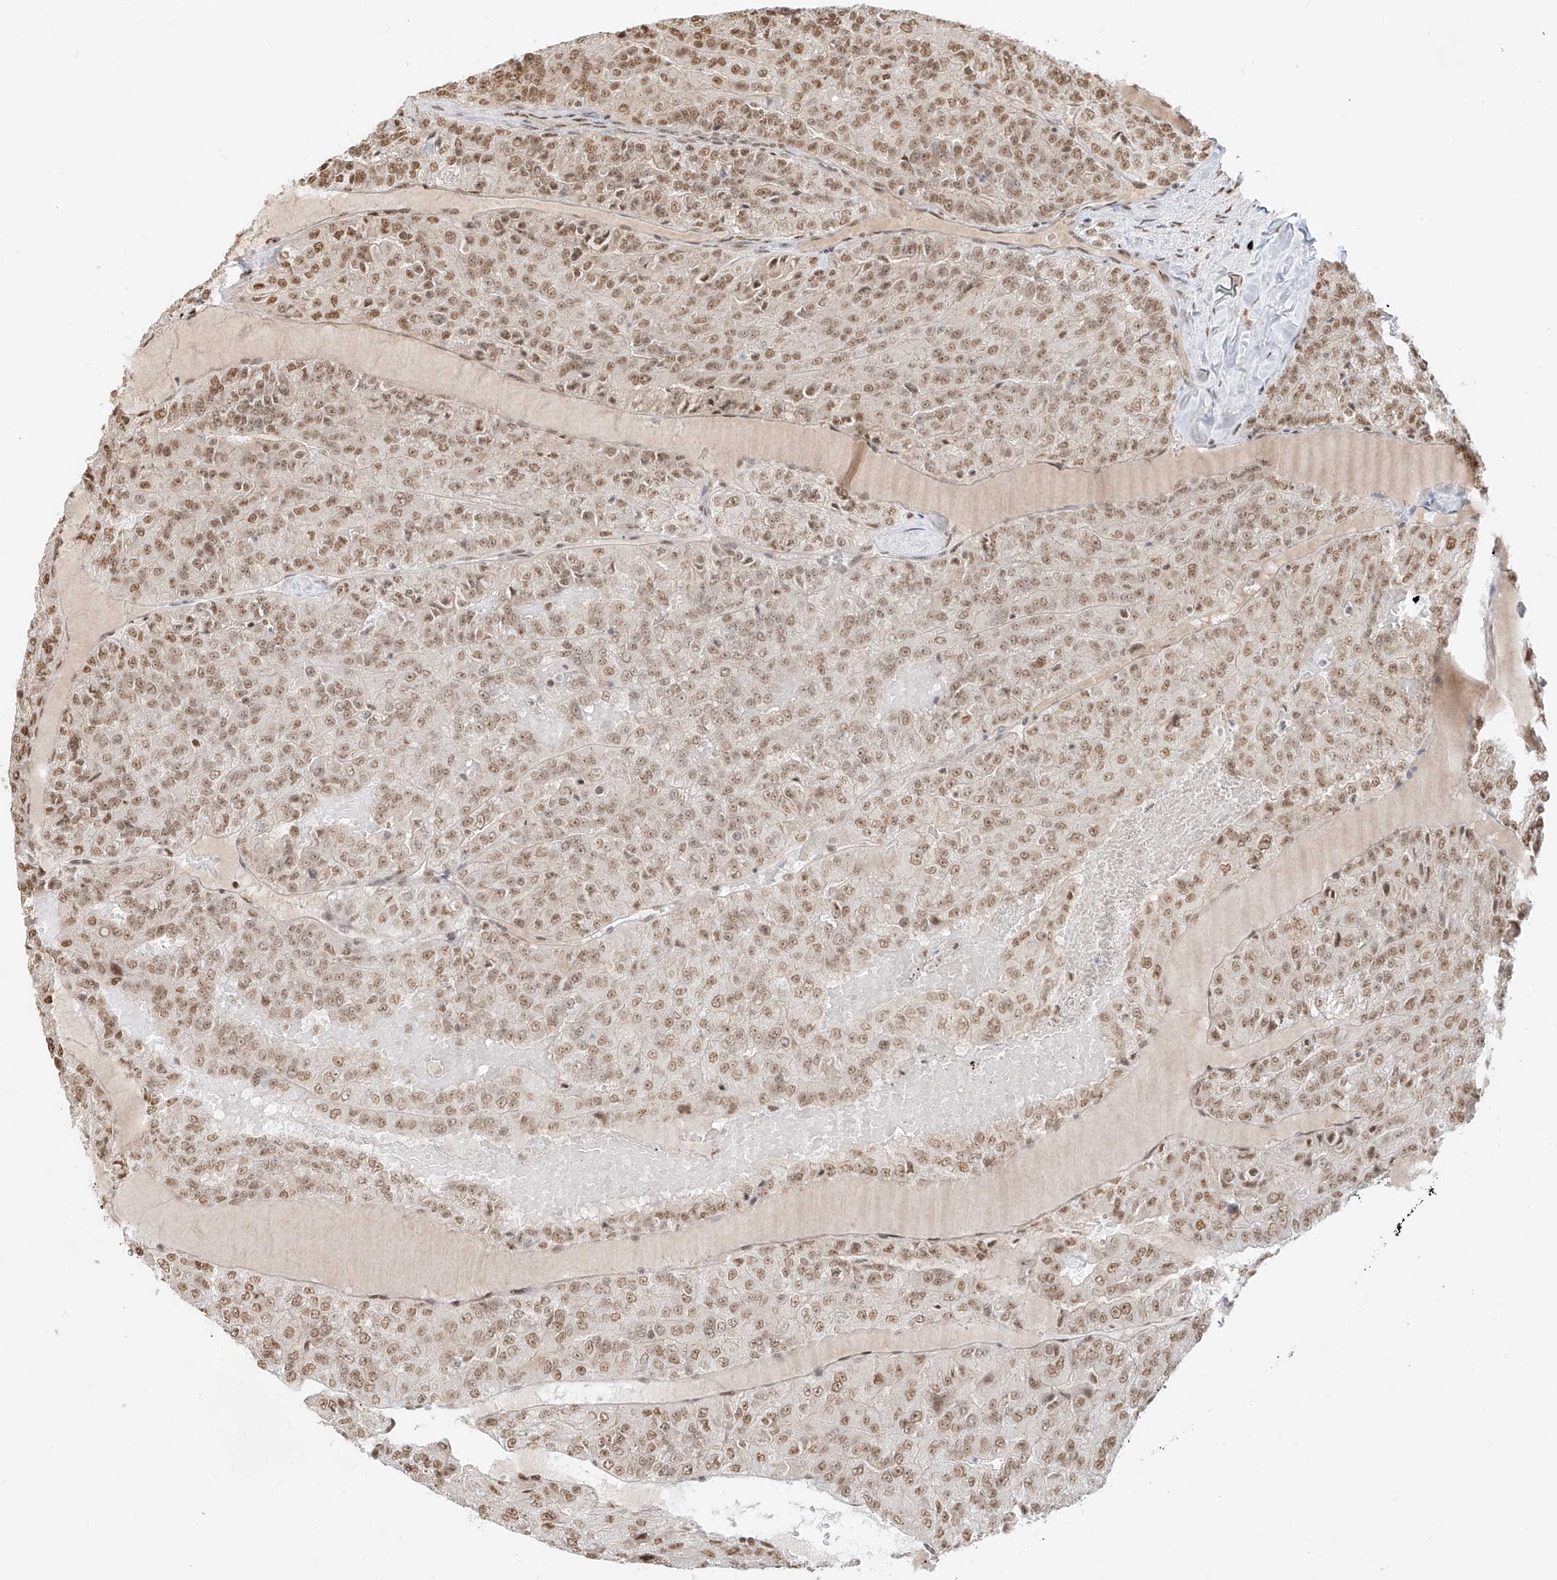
{"staining": {"intensity": "moderate", "quantity": ">75%", "location": "nuclear"}, "tissue": "renal cancer", "cell_type": "Tumor cells", "image_type": "cancer", "snomed": [{"axis": "morphology", "description": "Adenocarcinoma, NOS"}, {"axis": "topography", "description": "Kidney"}], "caption": "High-power microscopy captured an immunohistochemistry (IHC) photomicrograph of renal cancer, revealing moderate nuclear expression in about >75% of tumor cells.", "gene": "NHSL1", "patient": {"sex": "female", "age": 63}}